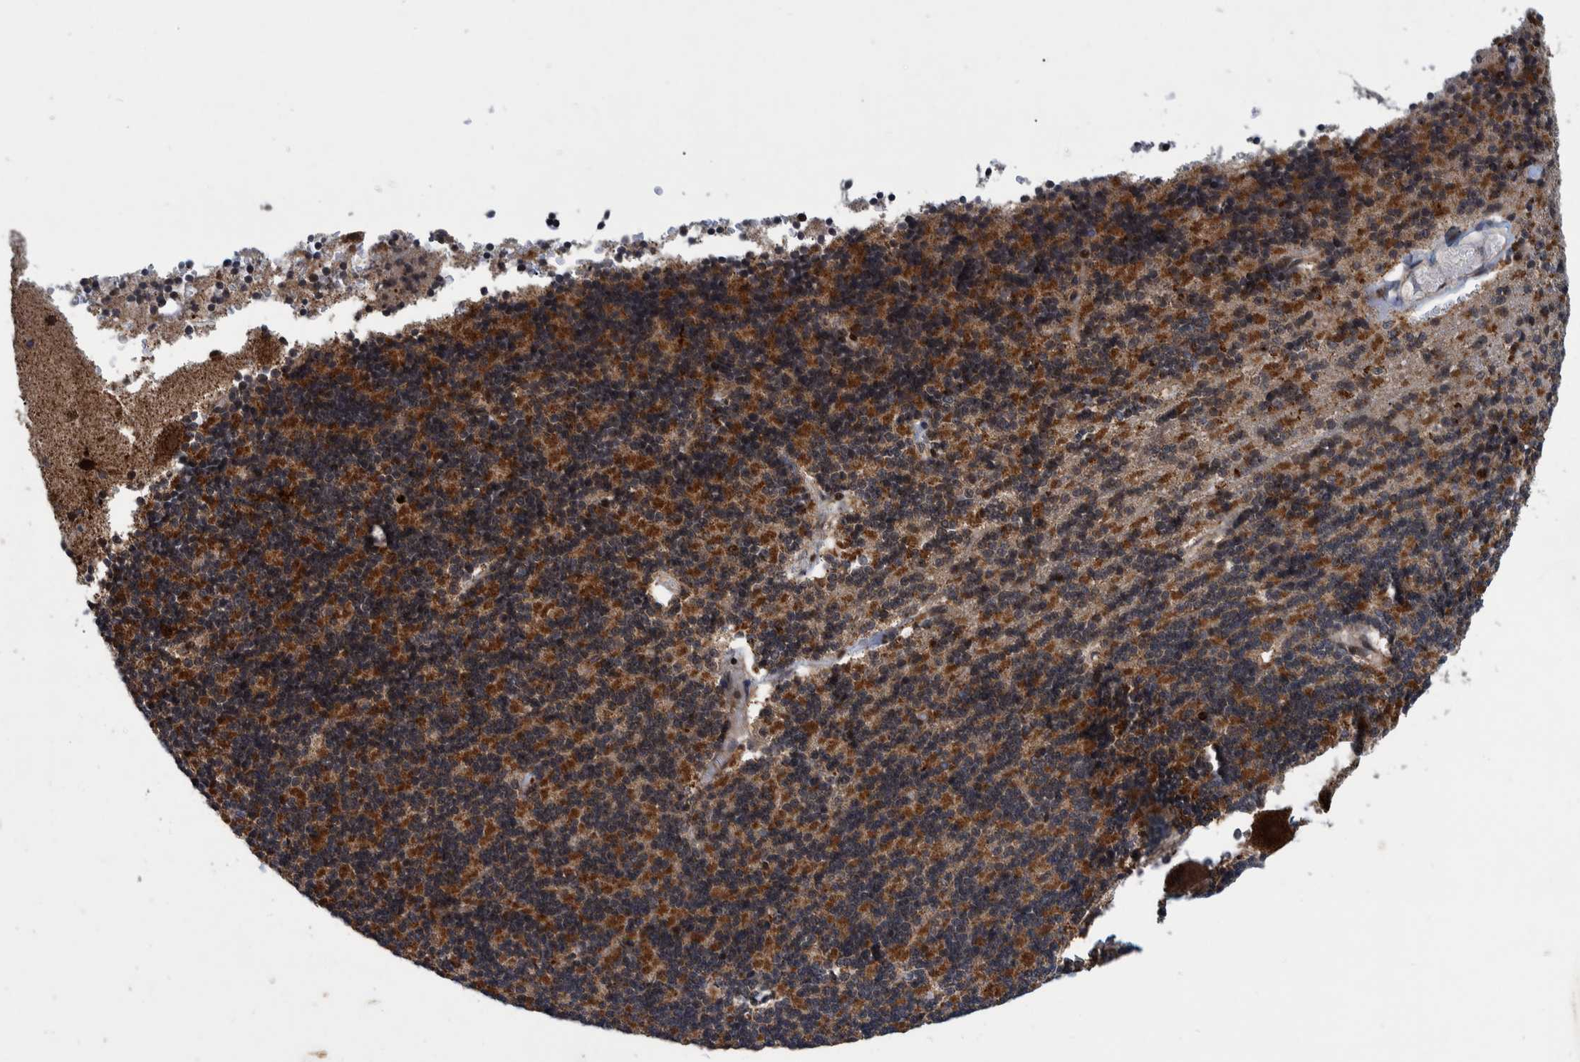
{"staining": {"intensity": "moderate", "quantity": "25%-75%", "location": "cytoplasmic/membranous"}, "tissue": "cerebellum", "cell_type": "Cells in granular layer", "image_type": "normal", "snomed": [{"axis": "morphology", "description": "Normal tissue, NOS"}, {"axis": "topography", "description": "Cerebellum"}], "caption": "Immunohistochemistry (IHC) of normal human cerebellum shows medium levels of moderate cytoplasmic/membranous positivity in about 25%-75% of cells in granular layer.", "gene": "MRPS7", "patient": {"sex": "female", "age": 19}}